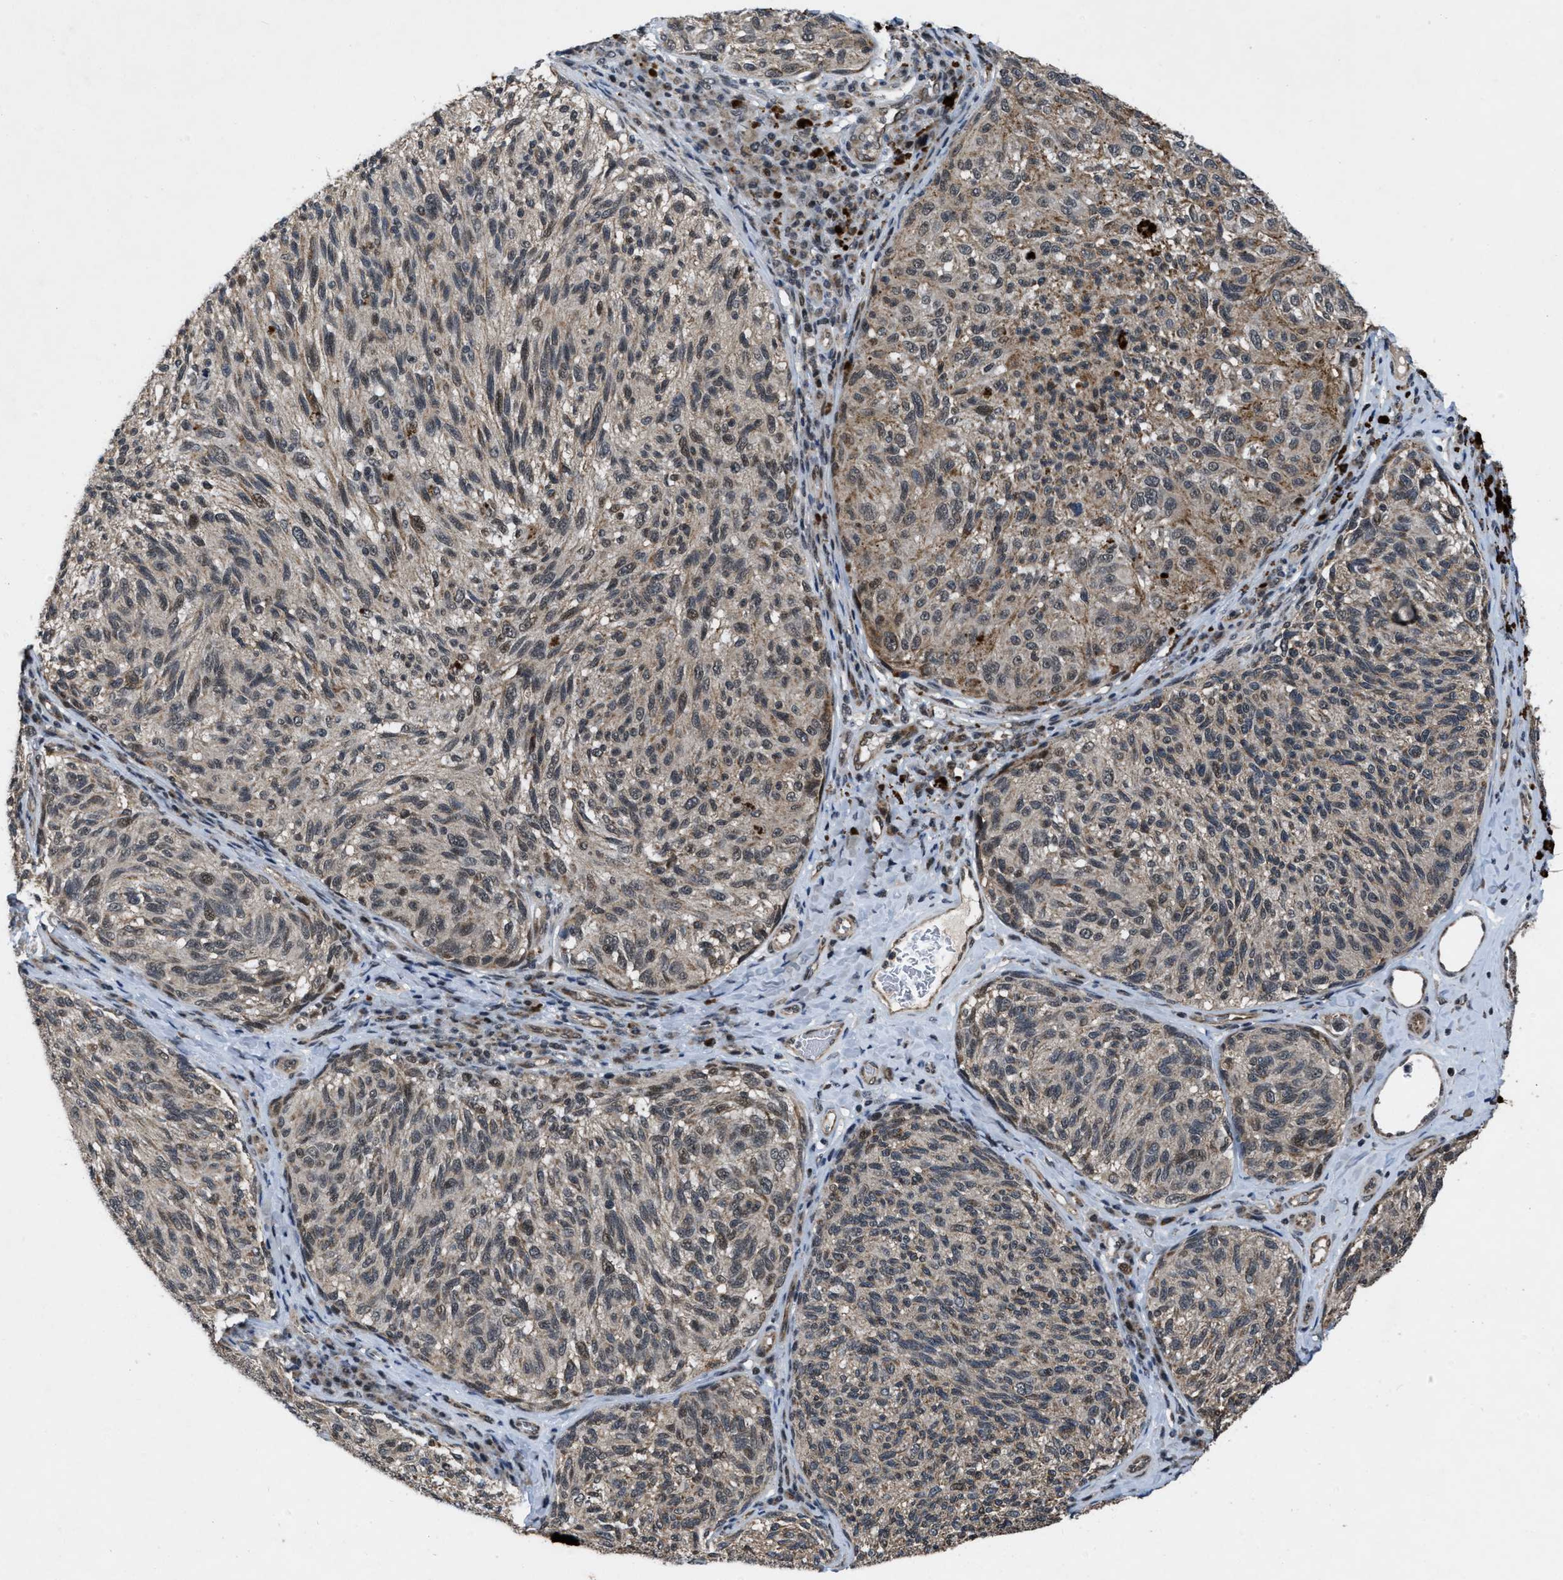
{"staining": {"intensity": "moderate", "quantity": "25%-75%", "location": "cytoplasmic/membranous,nuclear"}, "tissue": "melanoma", "cell_type": "Tumor cells", "image_type": "cancer", "snomed": [{"axis": "morphology", "description": "Malignant melanoma, NOS"}, {"axis": "topography", "description": "Skin"}], "caption": "Immunohistochemical staining of human malignant melanoma demonstrates moderate cytoplasmic/membranous and nuclear protein positivity in about 25%-75% of tumor cells.", "gene": "ZNHIT1", "patient": {"sex": "female", "age": 73}}